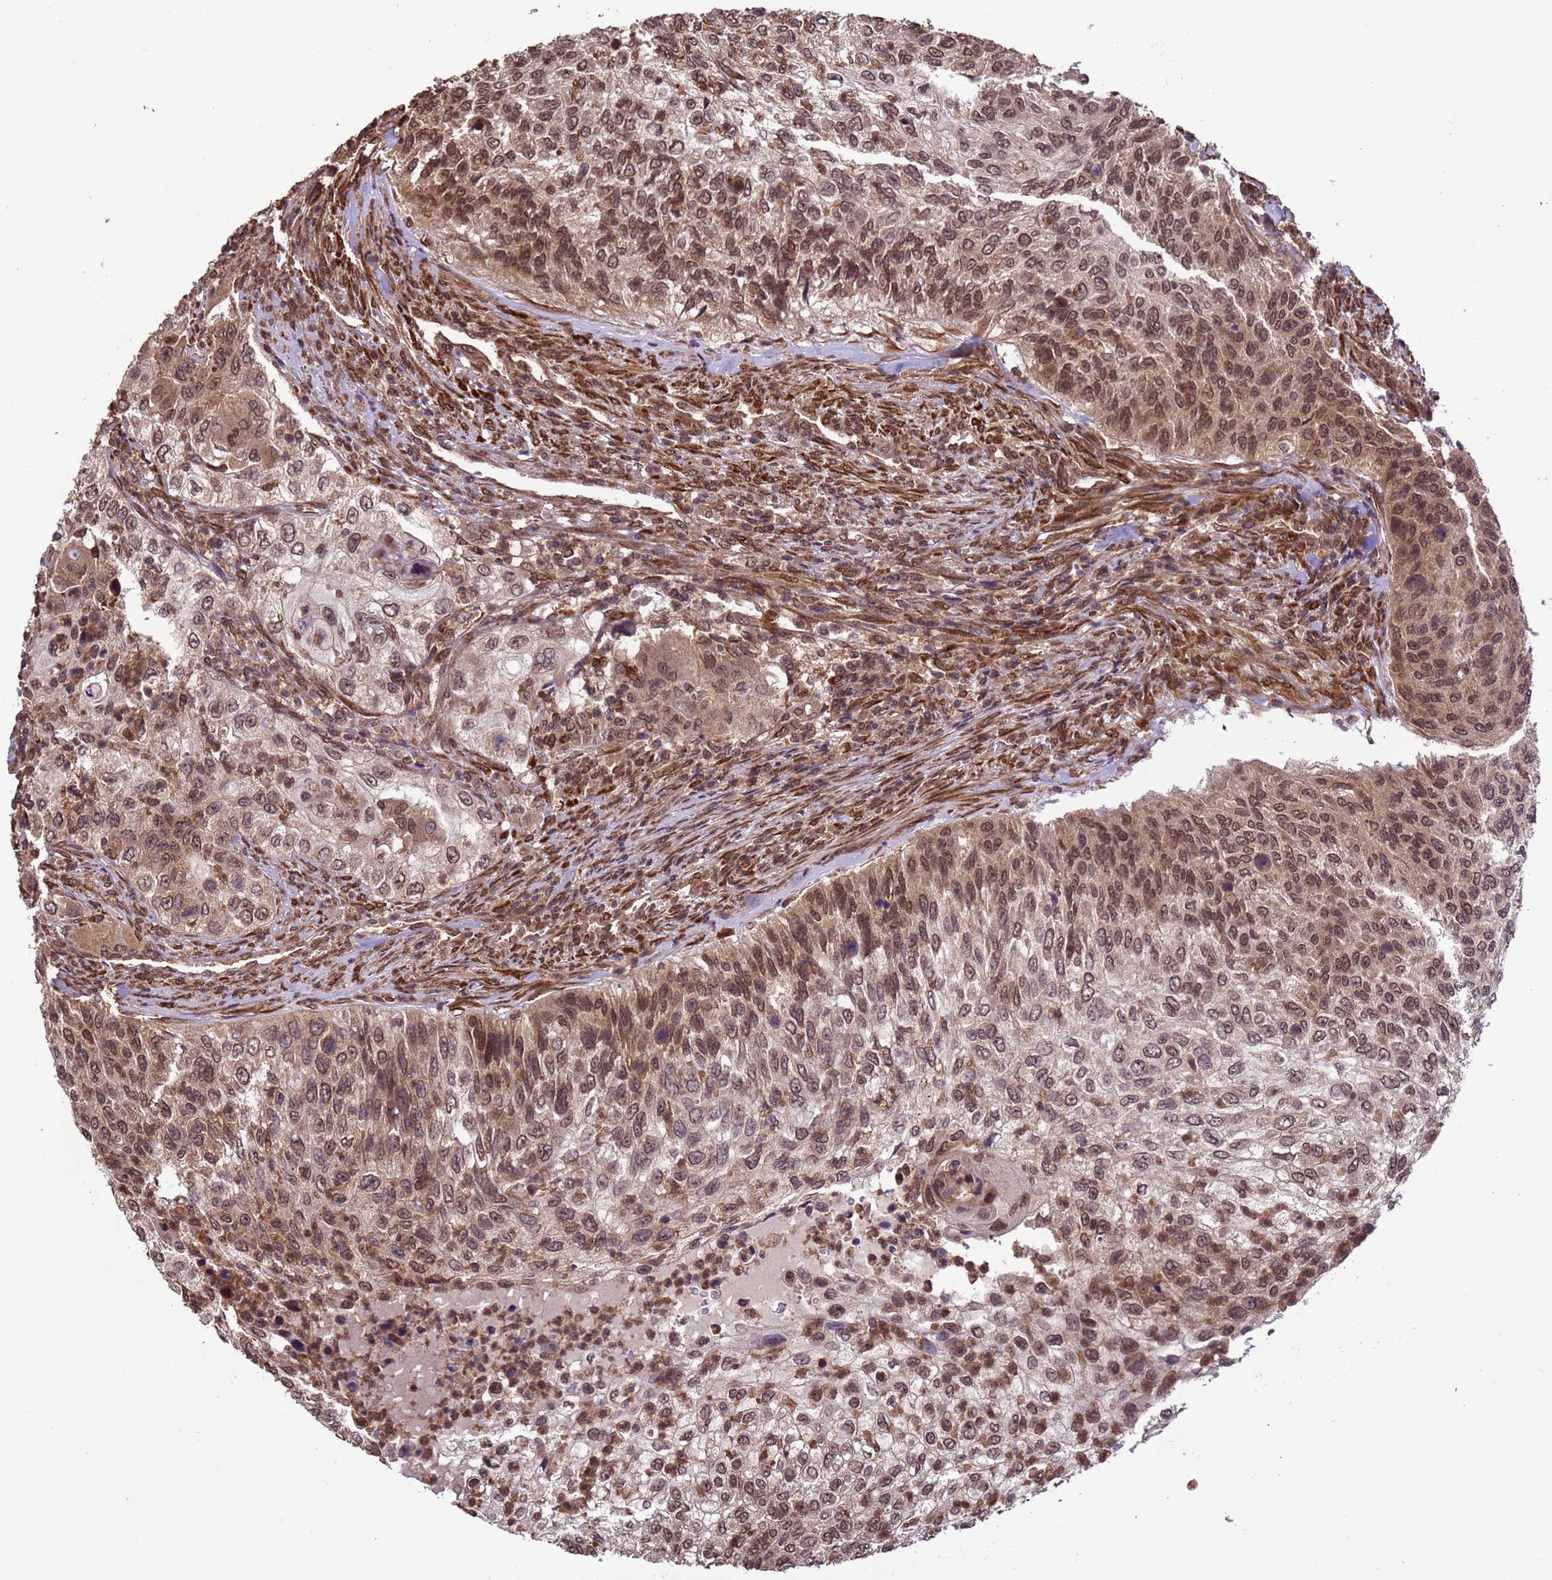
{"staining": {"intensity": "moderate", "quantity": ">75%", "location": "nuclear"}, "tissue": "urothelial cancer", "cell_type": "Tumor cells", "image_type": "cancer", "snomed": [{"axis": "morphology", "description": "Urothelial carcinoma, High grade"}, {"axis": "topography", "description": "Urinary bladder"}], "caption": "The micrograph demonstrates staining of high-grade urothelial carcinoma, revealing moderate nuclear protein positivity (brown color) within tumor cells.", "gene": "VSTM4", "patient": {"sex": "female", "age": 60}}